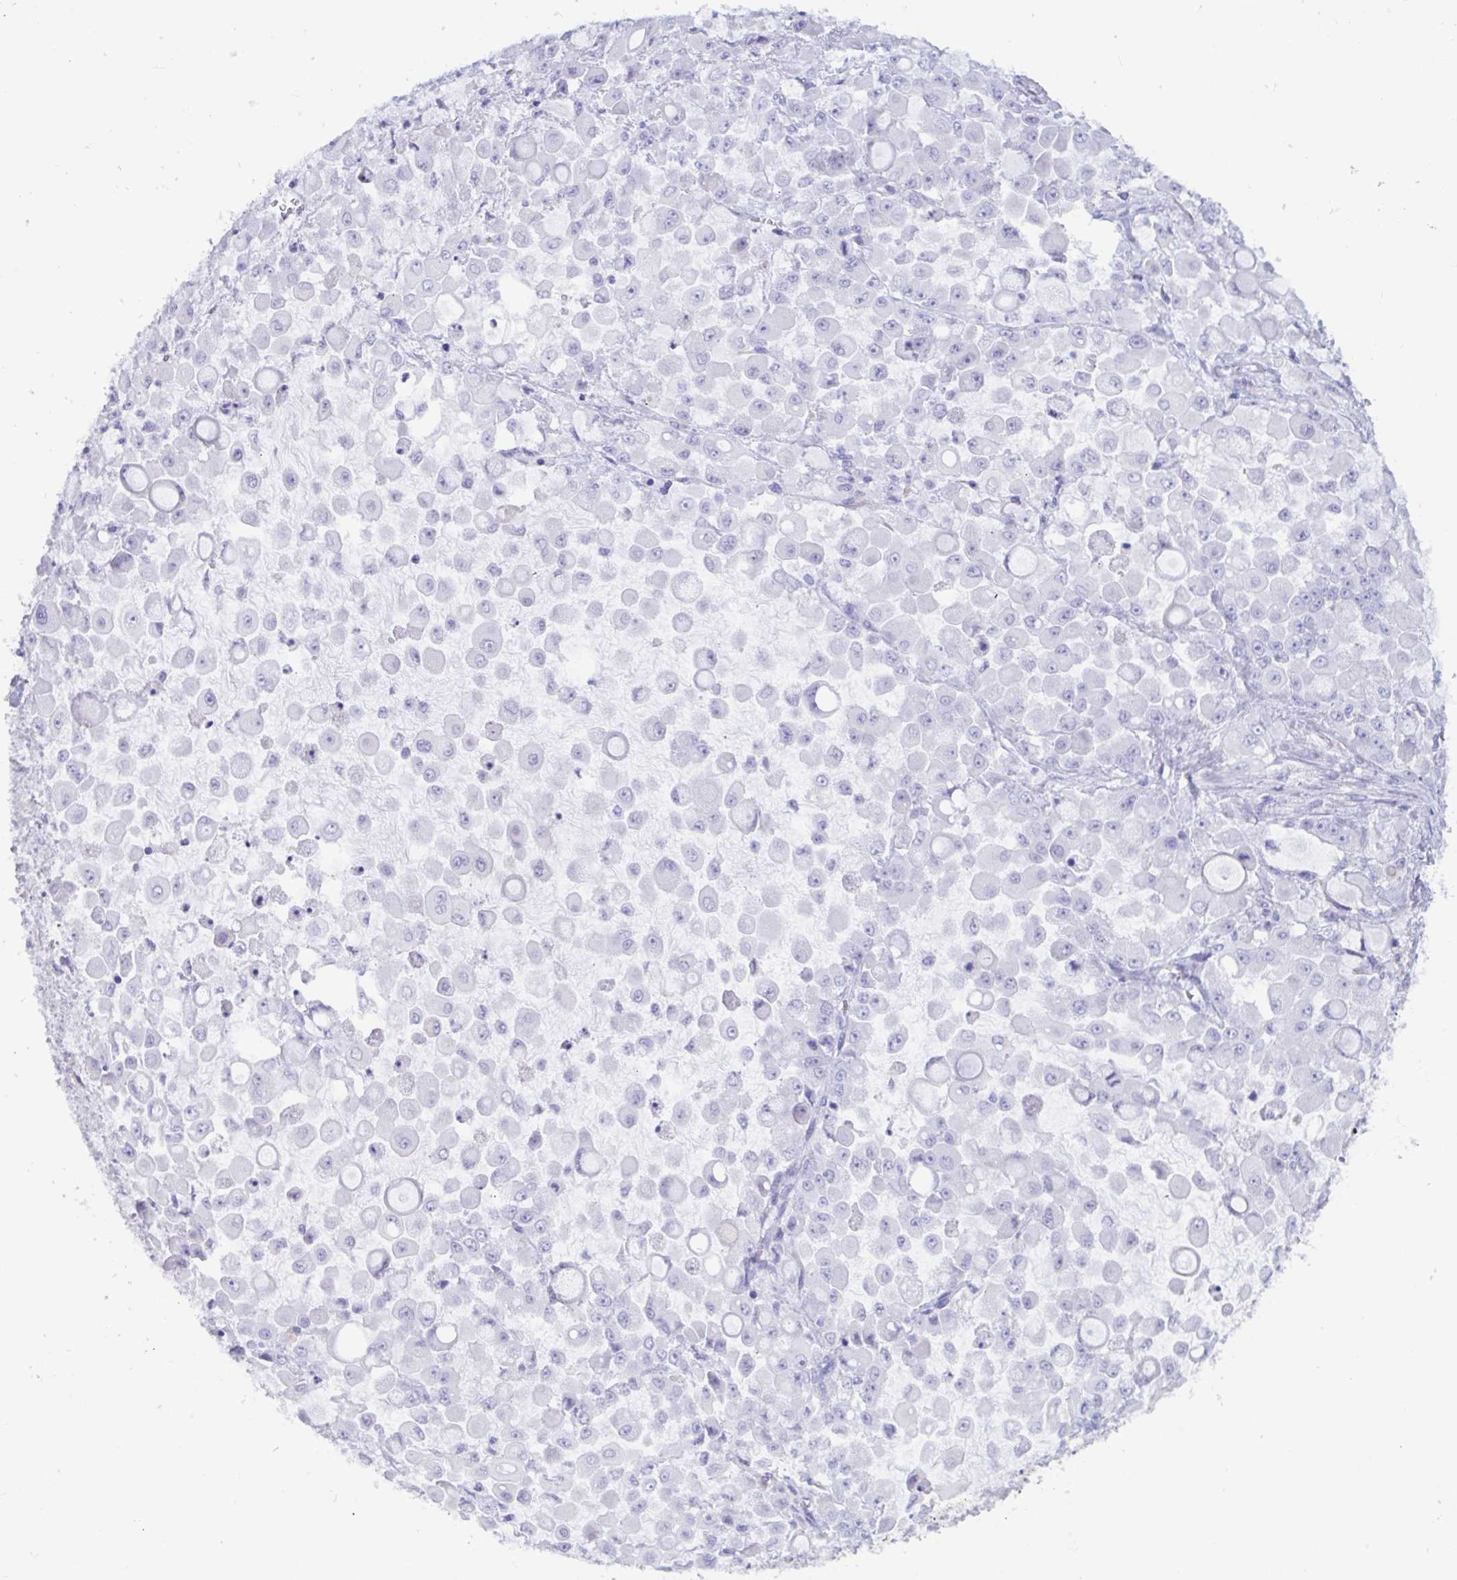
{"staining": {"intensity": "negative", "quantity": "none", "location": "none"}, "tissue": "stomach cancer", "cell_type": "Tumor cells", "image_type": "cancer", "snomed": [{"axis": "morphology", "description": "Adenocarcinoma, NOS"}, {"axis": "topography", "description": "Stomach"}], "caption": "Protein analysis of stomach cancer (adenocarcinoma) exhibits no significant positivity in tumor cells.", "gene": "TNNC1", "patient": {"sex": "female", "age": 76}}